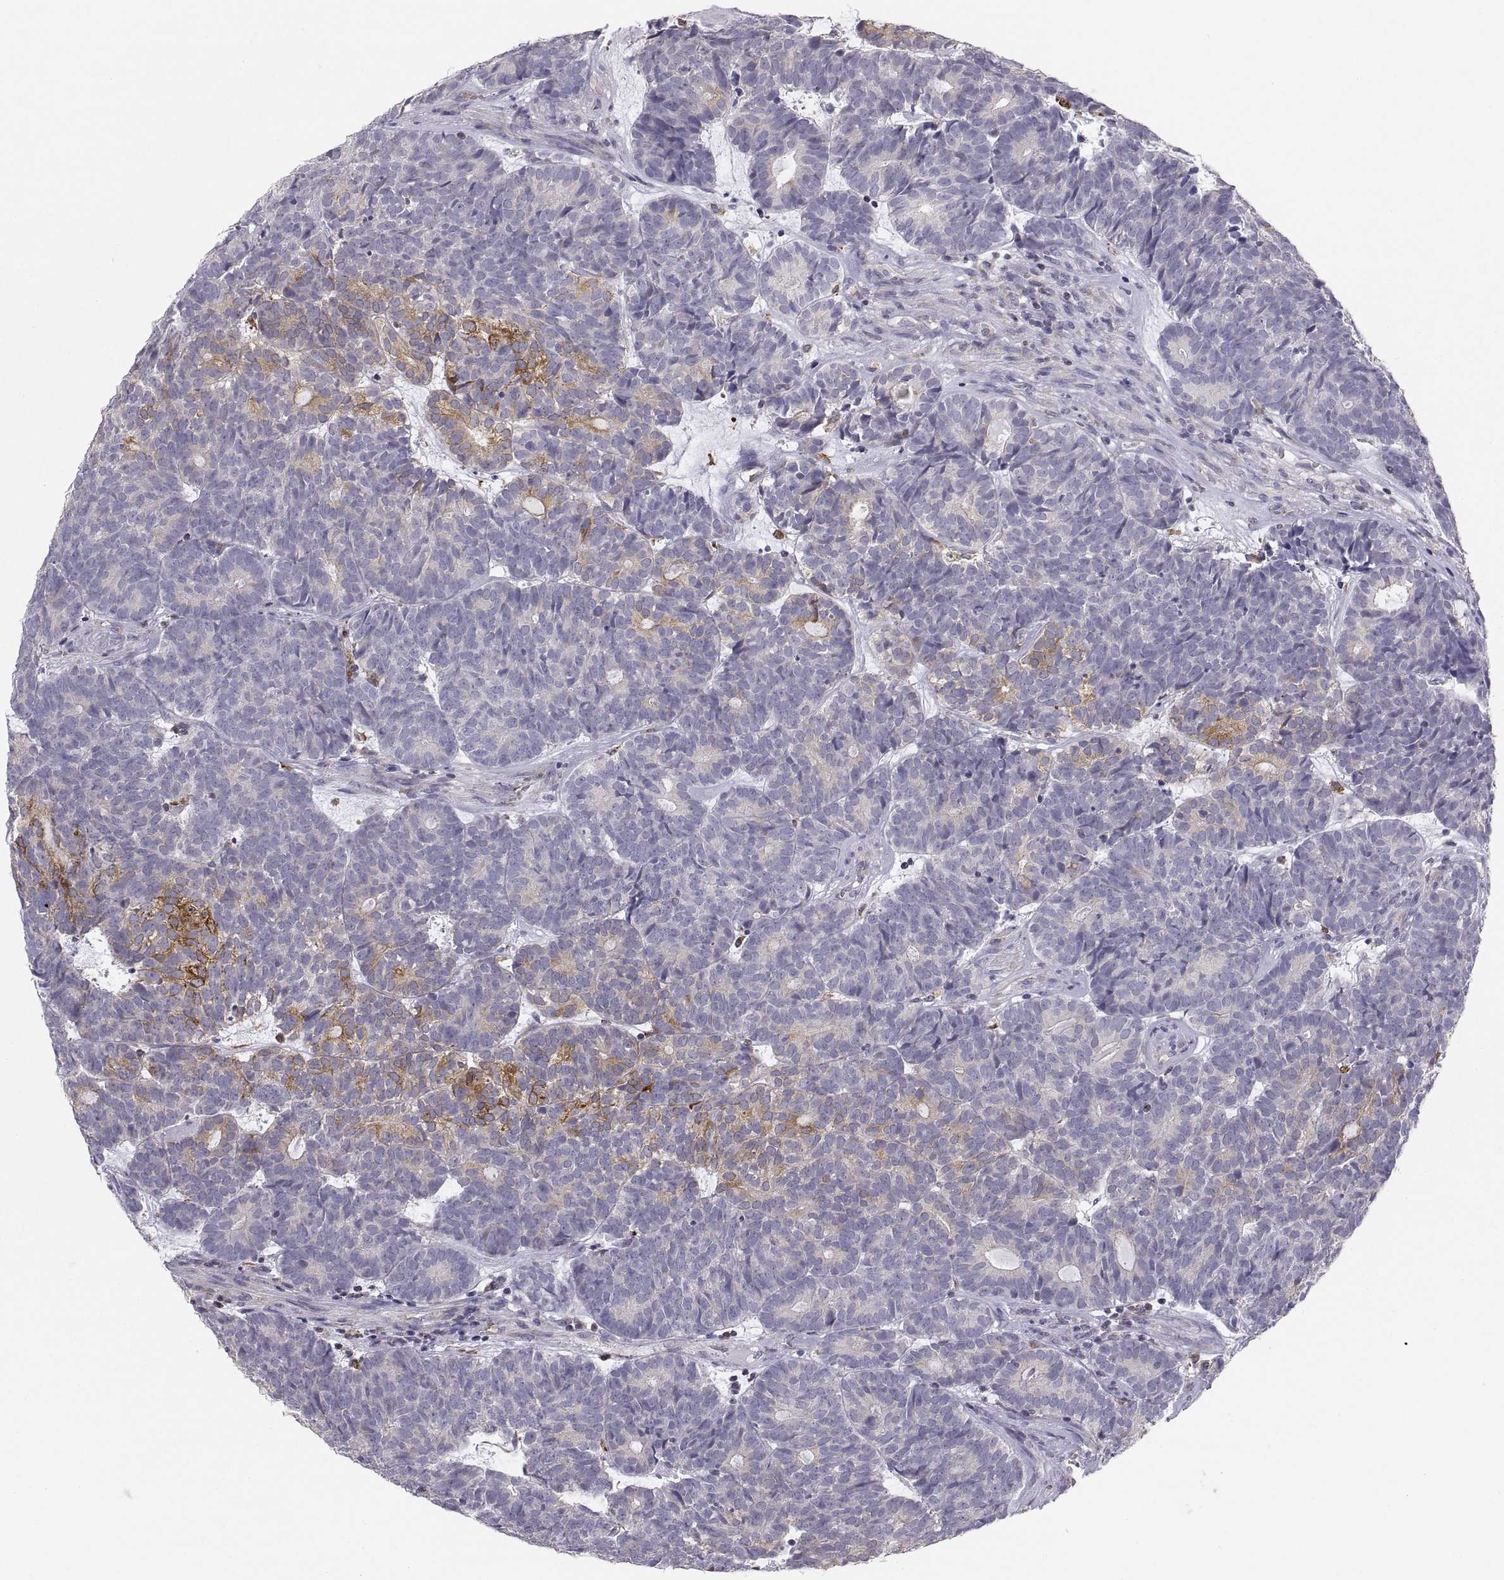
{"staining": {"intensity": "weak", "quantity": "<25%", "location": "cytoplasmic/membranous"}, "tissue": "head and neck cancer", "cell_type": "Tumor cells", "image_type": "cancer", "snomed": [{"axis": "morphology", "description": "Adenocarcinoma, NOS"}, {"axis": "topography", "description": "Head-Neck"}], "caption": "Immunohistochemistry photomicrograph of head and neck cancer (adenocarcinoma) stained for a protein (brown), which exhibits no expression in tumor cells.", "gene": "ERO1A", "patient": {"sex": "female", "age": 81}}